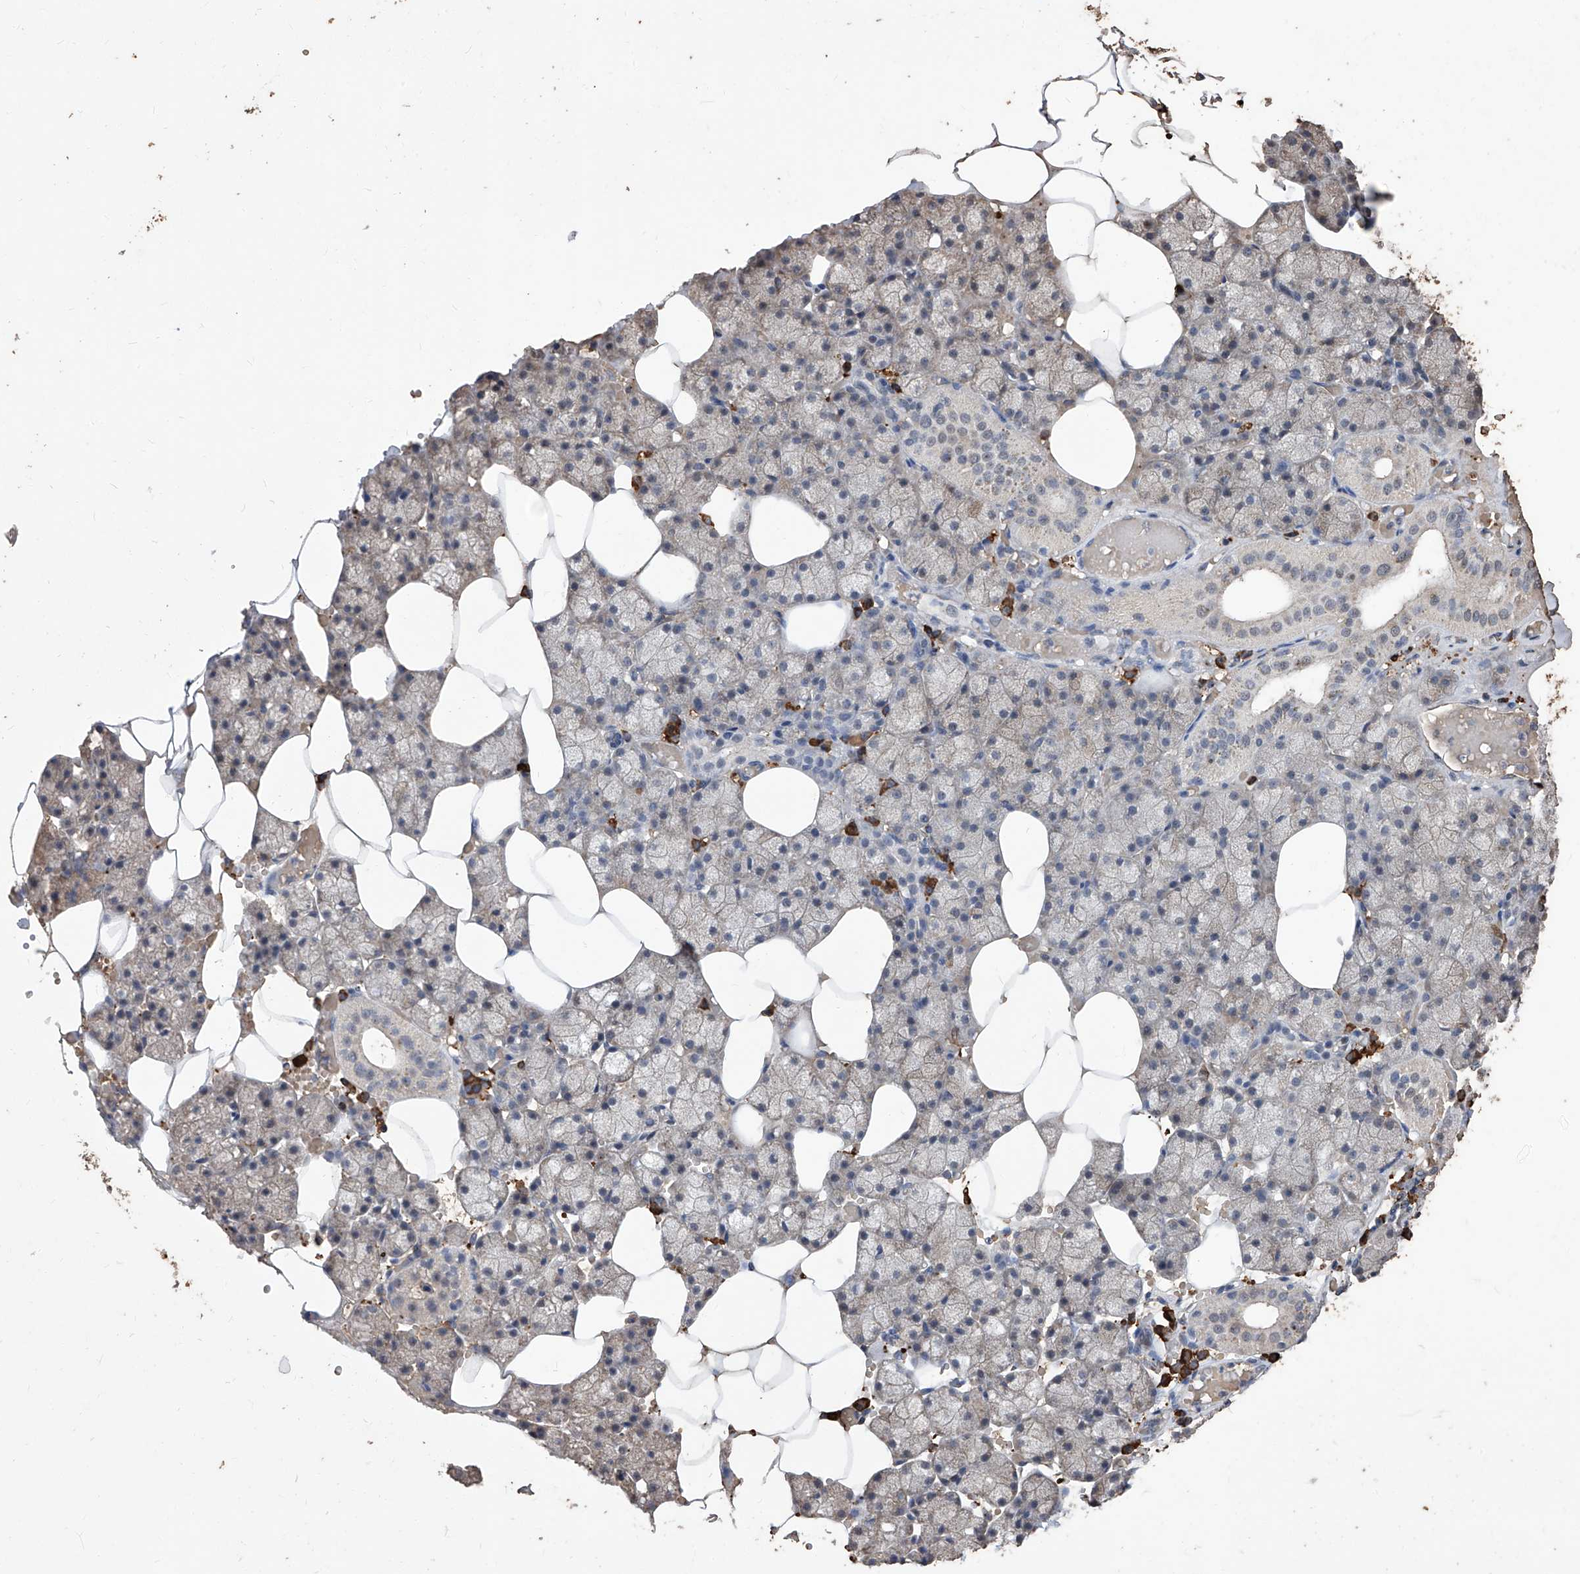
{"staining": {"intensity": "weak", "quantity": "<25%", "location": "cytoplasmic/membranous"}, "tissue": "salivary gland", "cell_type": "Glandular cells", "image_type": "normal", "snomed": [{"axis": "morphology", "description": "Normal tissue, NOS"}, {"axis": "topography", "description": "Salivary gland"}], "caption": "Normal salivary gland was stained to show a protein in brown. There is no significant staining in glandular cells.", "gene": "EML1", "patient": {"sex": "male", "age": 62}}